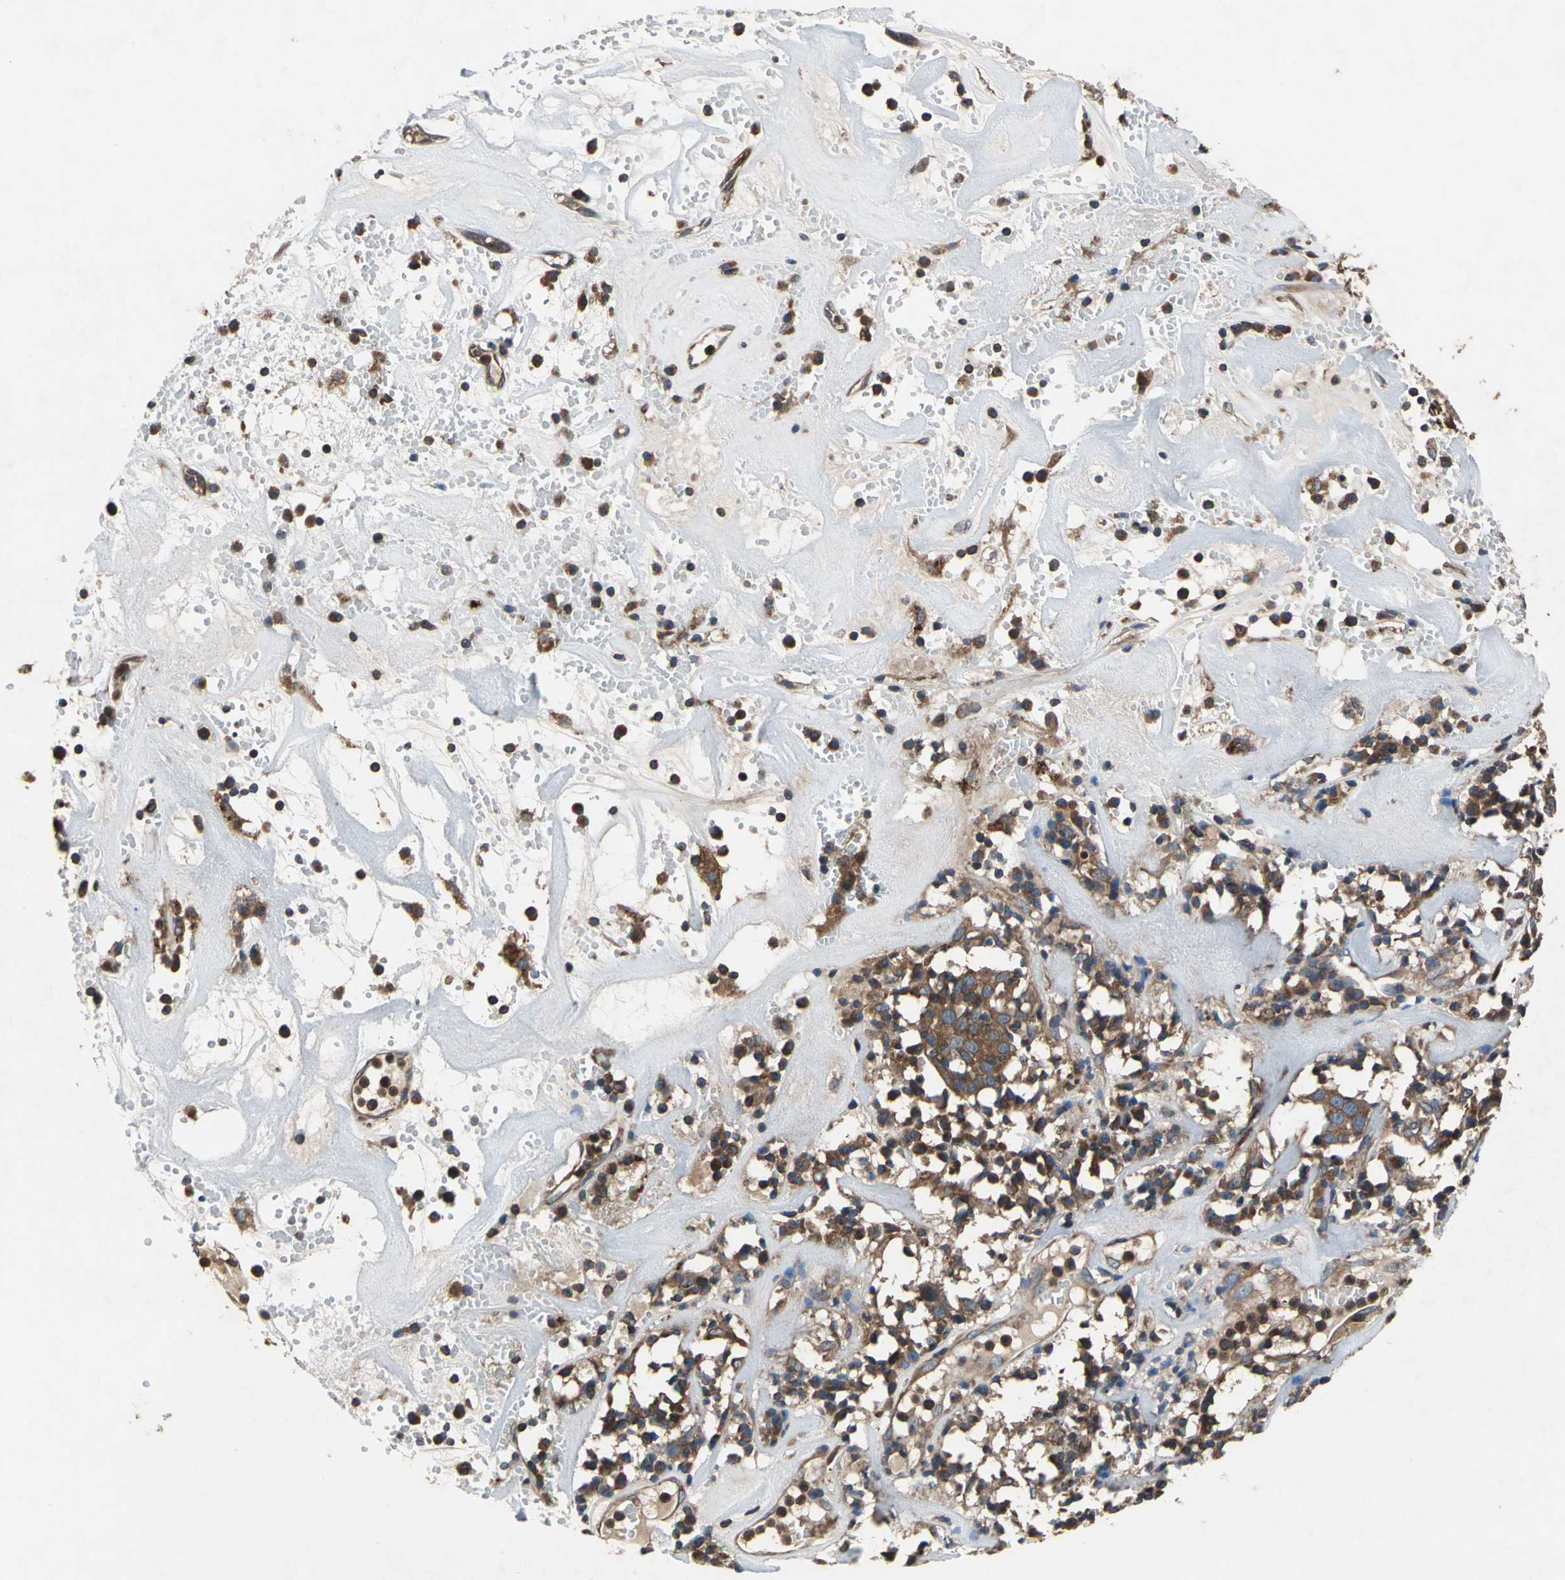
{"staining": {"intensity": "strong", "quantity": ">75%", "location": "cytoplasmic/membranous"}, "tissue": "head and neck cancer", "cell_type": "Tumor cells", "image_type": "cancer", "snomed": [{"axis": "morphology", "description": "Adenocarcinoma, NOS"}, {"axis": "topography", "description": "Salivary gland"}, {"axis": "topography", "description": "Head-Neck"}], "caption": "Adenocarcinoma (head and neck) tissue demonstrates strong cytoplasmic/membranous positivity in approximately >75% of tumor cells The staining was performed using DAB, with brown indicating positive protein expression. Nuclei are stained blue with hematoxylin.", "gene": "CAPN1", "patient": {"sex": "female", "age": 65}}